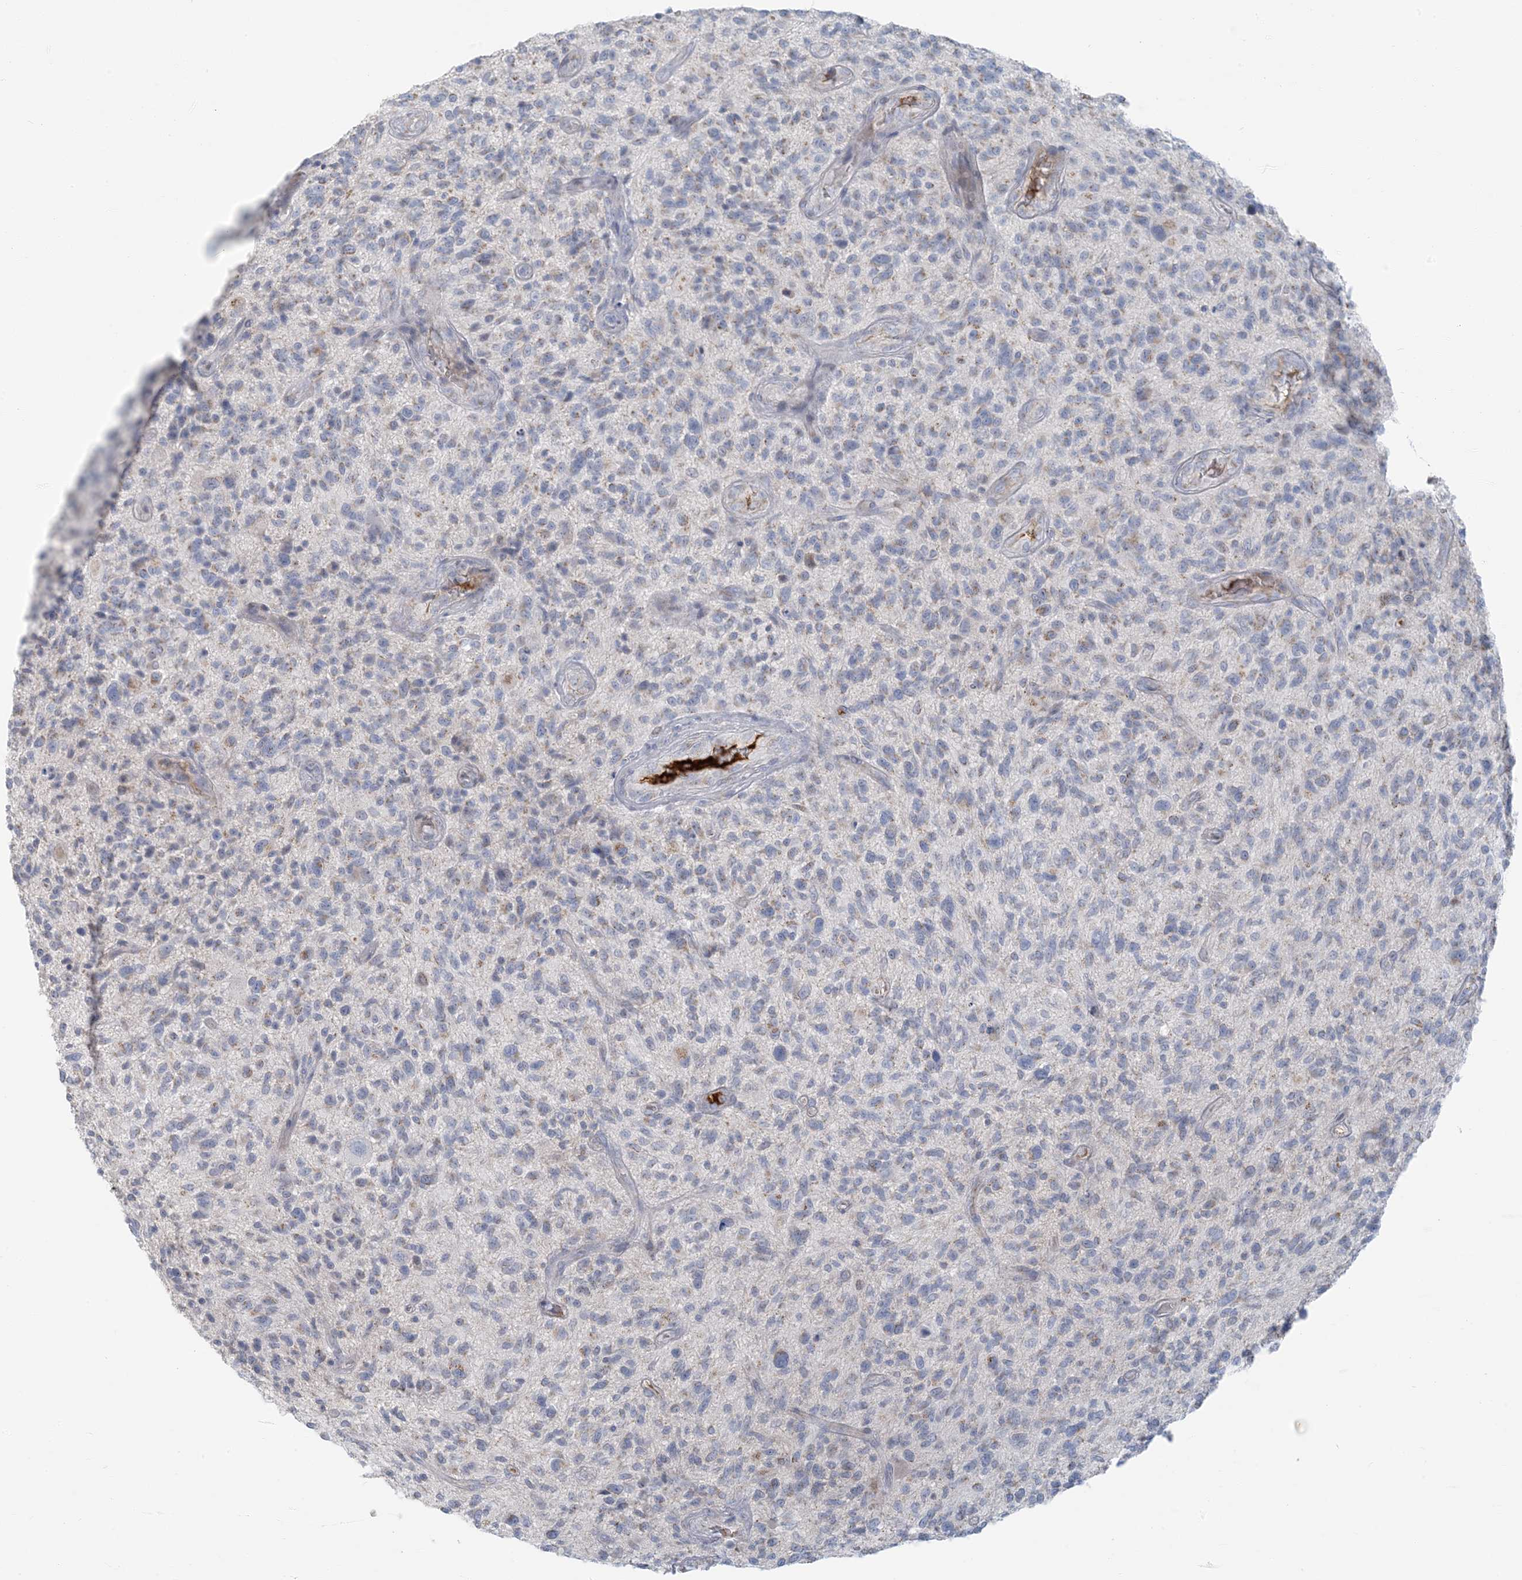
{"staining": {"intensity": "negative", "quantity": "none", "location": "none"}, "tissue": "glioma", "cell_type": "Tumor cells", "image_type": "cancer", "snomed": [{"axis": "morphology", "description": "Glioma, malignant, High grade"}, {"axis": "topography", "description": "Brain"}], "caption": "Tumor cells are negative for brown protein staining in high-grade glioma (malignant).", "gene": "SCML1", "patient": {"sex": "male", "age": 47}}